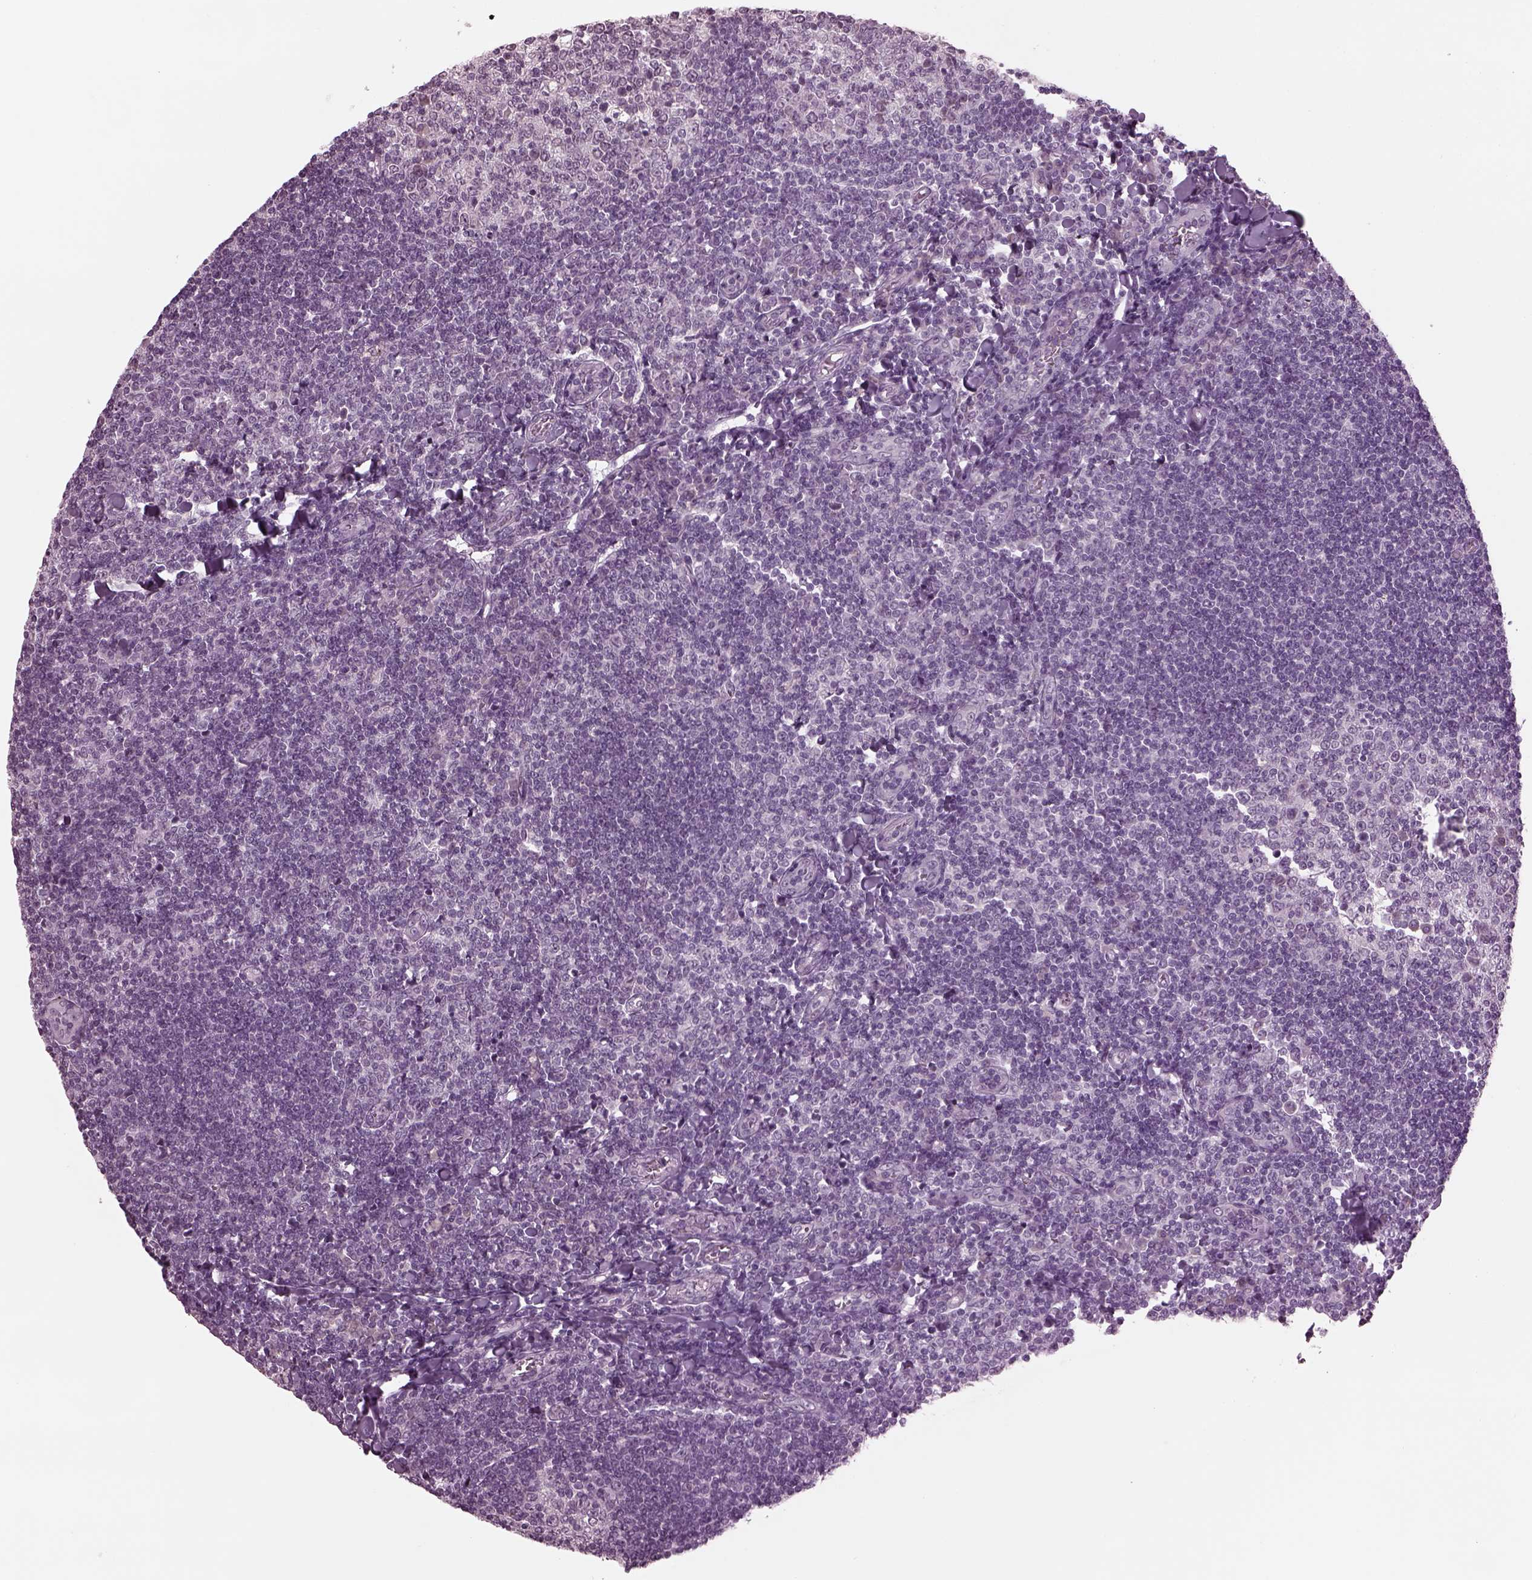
{"staining": {"intensity": "negative", "quantity": "none", "location": "none"}, "tissue": "tonsil", "cell_type": "Germinal center cells", "image_type": "normal", "snomed": [{"axis": "morphology", "description": "Normal tissue, NOS"}, {"axis": "topography", "description": "Tonsil"}], "caption": "Immunohistochemistry histopathology image of benign tonsil: human tonsil stained with DAB shows no significant protein expression in germinal center cells. (DAB immunohistochemistry, high magnification).", "gene": "CLCN4", "patient": {"sex": "female", "age": 12}}